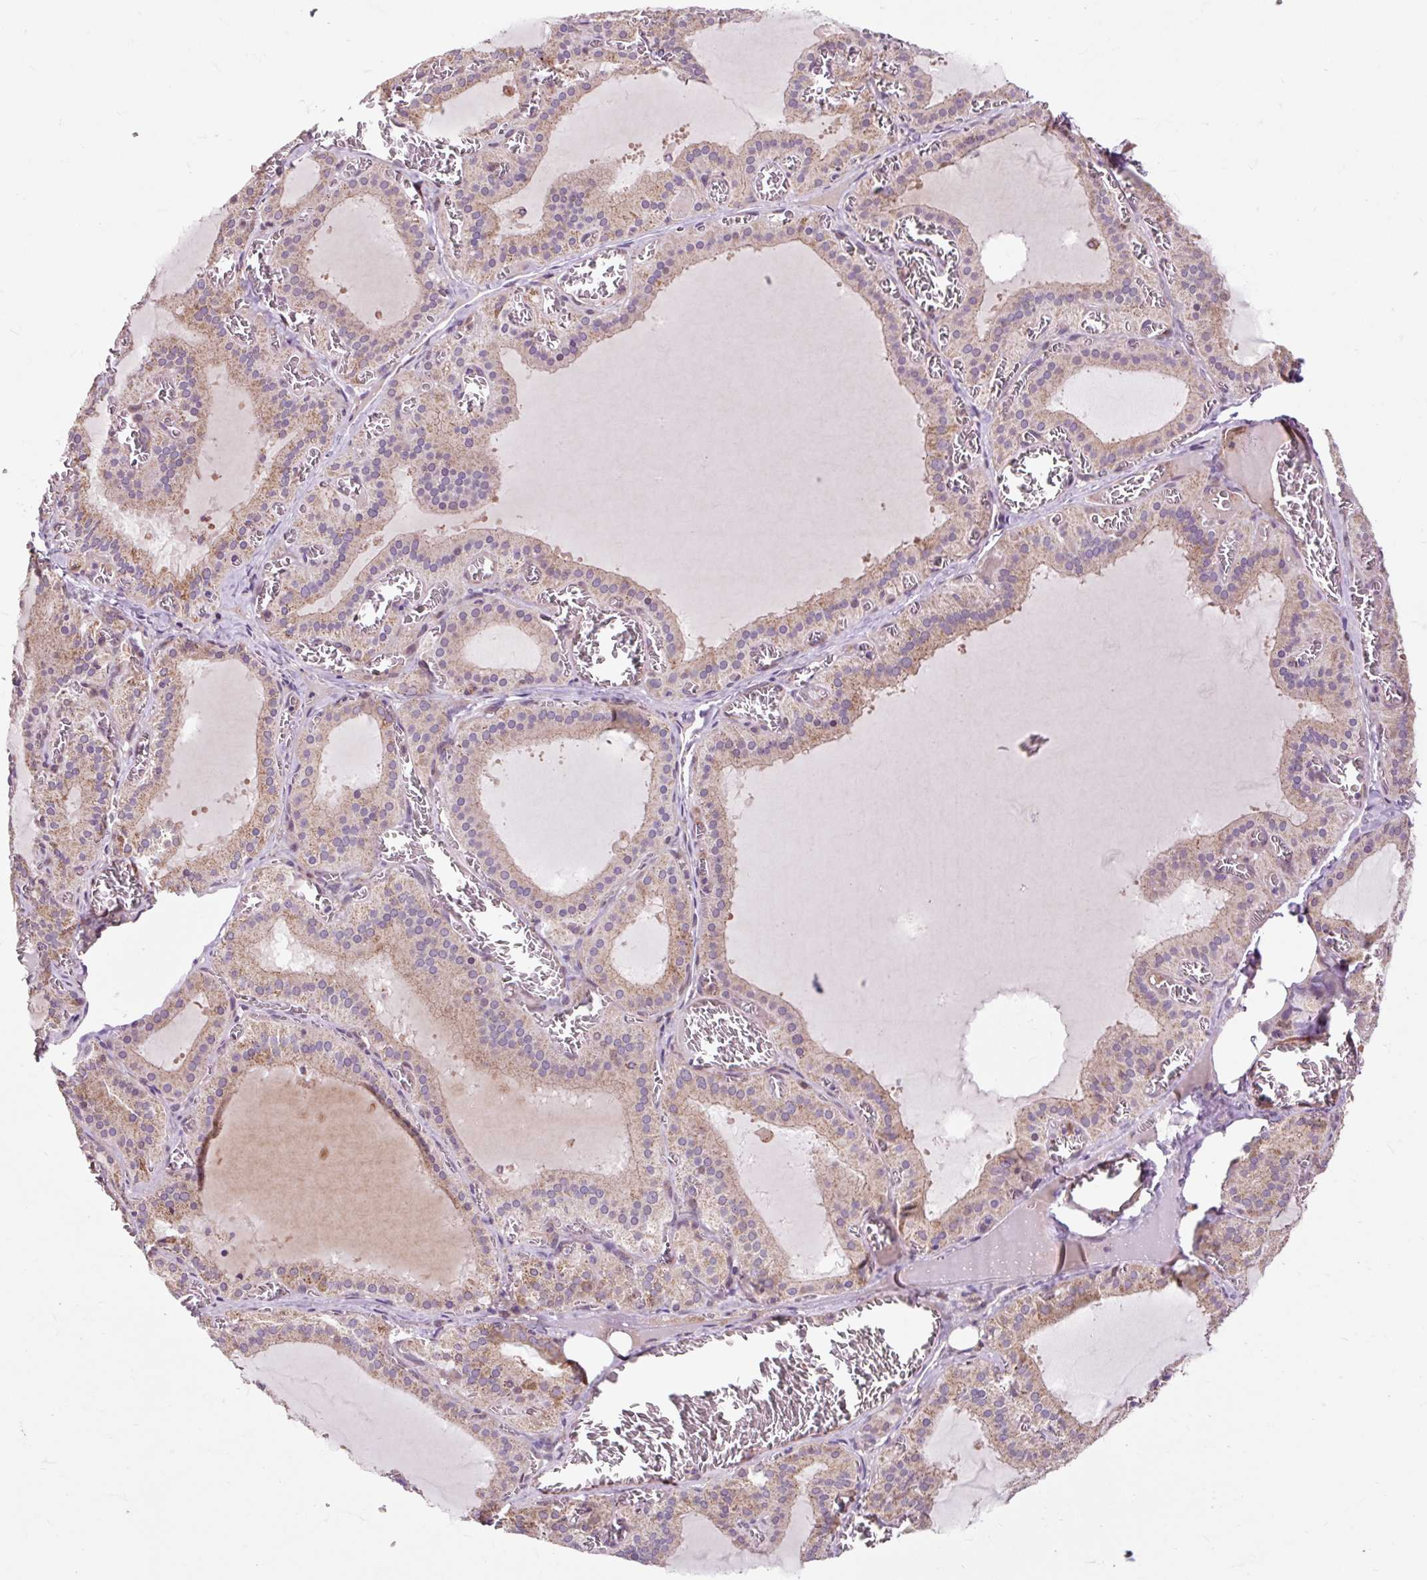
{"staining": {"intensity": "moderate", "quantity": "25%-75%", "location": "cytoplasmic/membranous"}, "tissue": "thyroid gland", "cell_type": "Glandular cells", "image_type": "normal", "snomed": [{"axis": "morphology", "description": "Normal tissue, NOS"}, {"axis": "topography", "description": "Thyroid gland"}], "caption": "IHC (DAB) staining of unremarkable thyroid gland shows moderate cytoplasmic/membranous protein expression in approximately 25%-75% of glandular cells. Nuclei are stained in blue.", "gene": "PRIMPOL", "patient": {"sex": "female", "age": 30}}